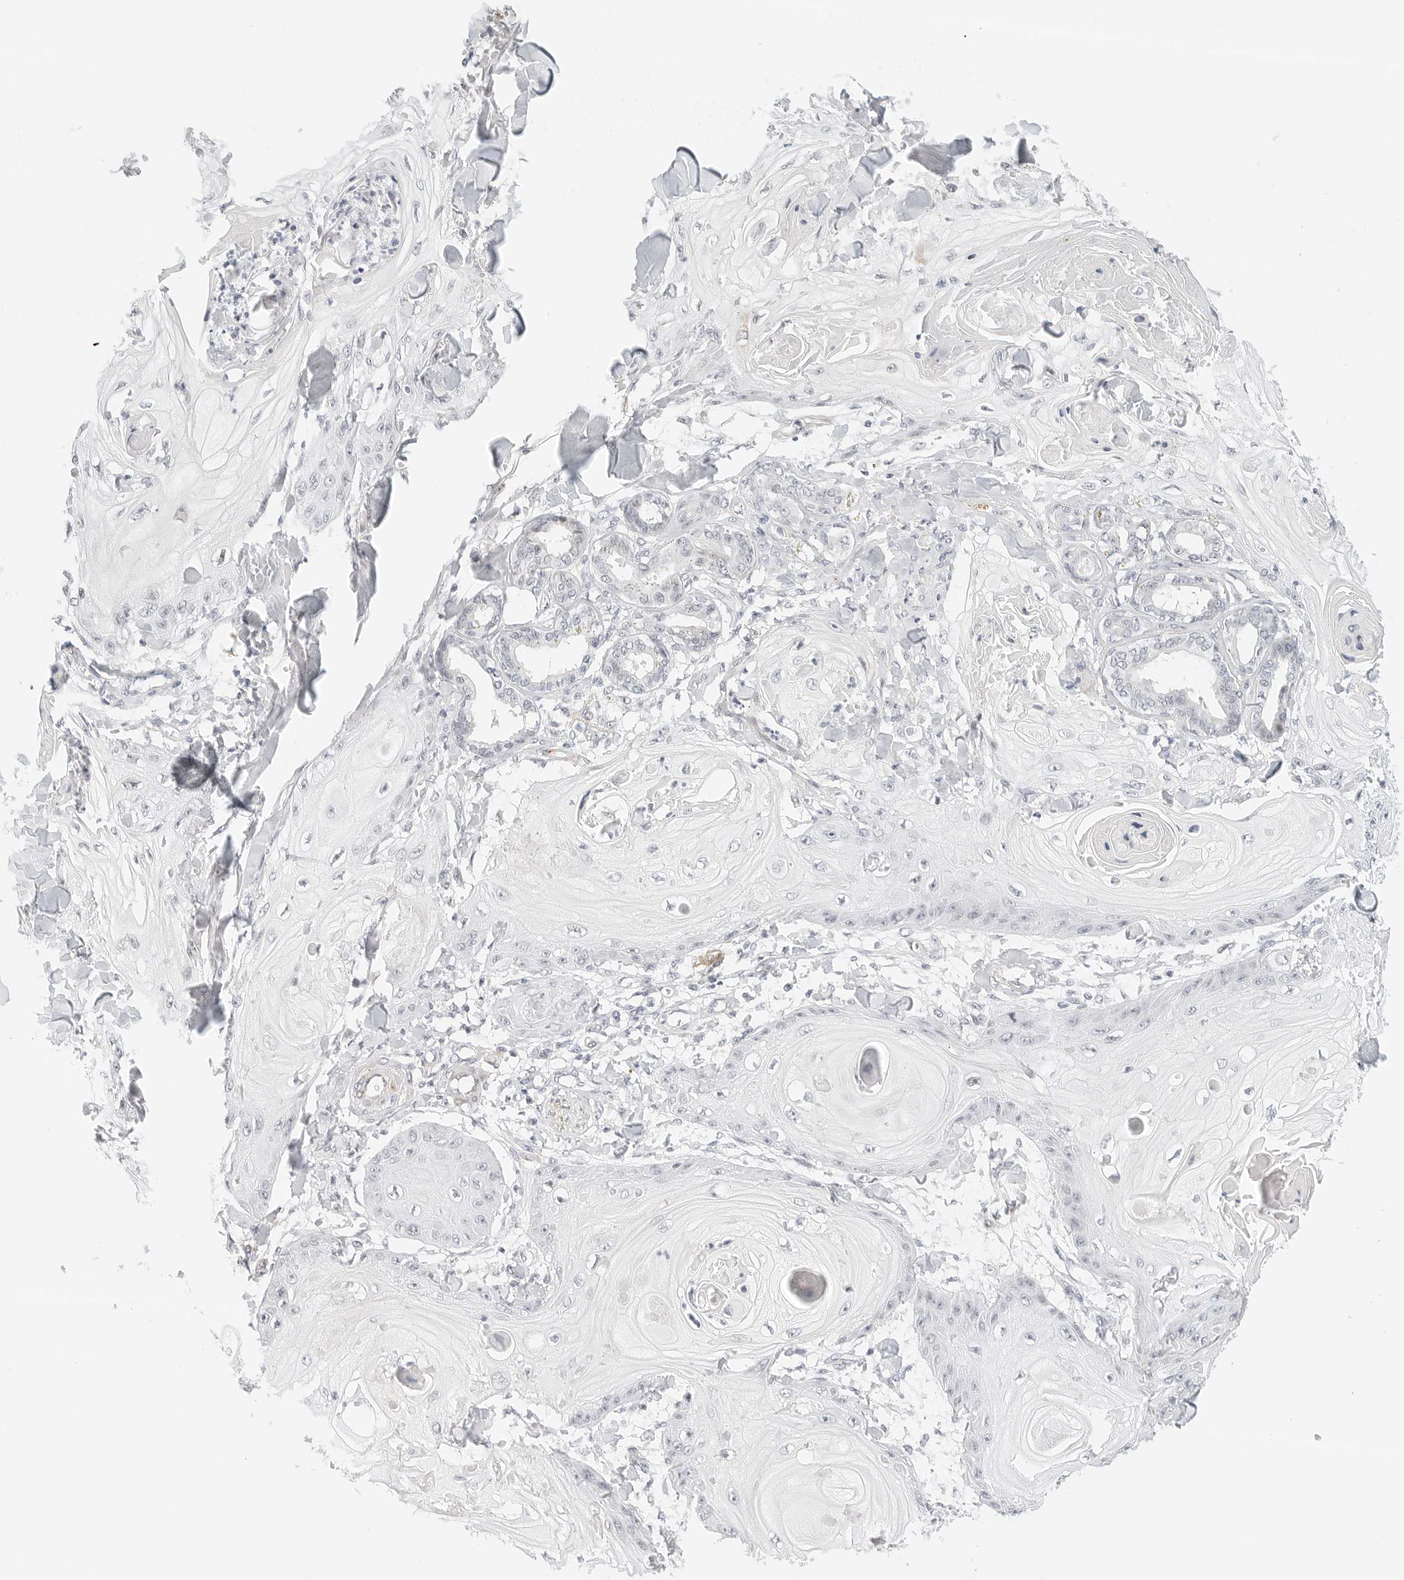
{"staining": {"intensity": "negative", "quantity": "none", "location": "none"}, "tissue": "skin cancer", "cell_type": "Tumor cells", "image_type": "cancer", "snomed": [{"axis": "morphology", "description": "Squamous cell carcinoma, NOS"}, {"axis": "topography", "description": "Skin"}], "caption": "This histopathology image is of skin cancer (squamous cell carcinoma) stained with immunohistochemistry to label a protein in brown with the nuclei are counter-stained blue. There is no staining in tumor cells.", "gene": "PARP10", "patient": {"sex": "male", "age": 74}}